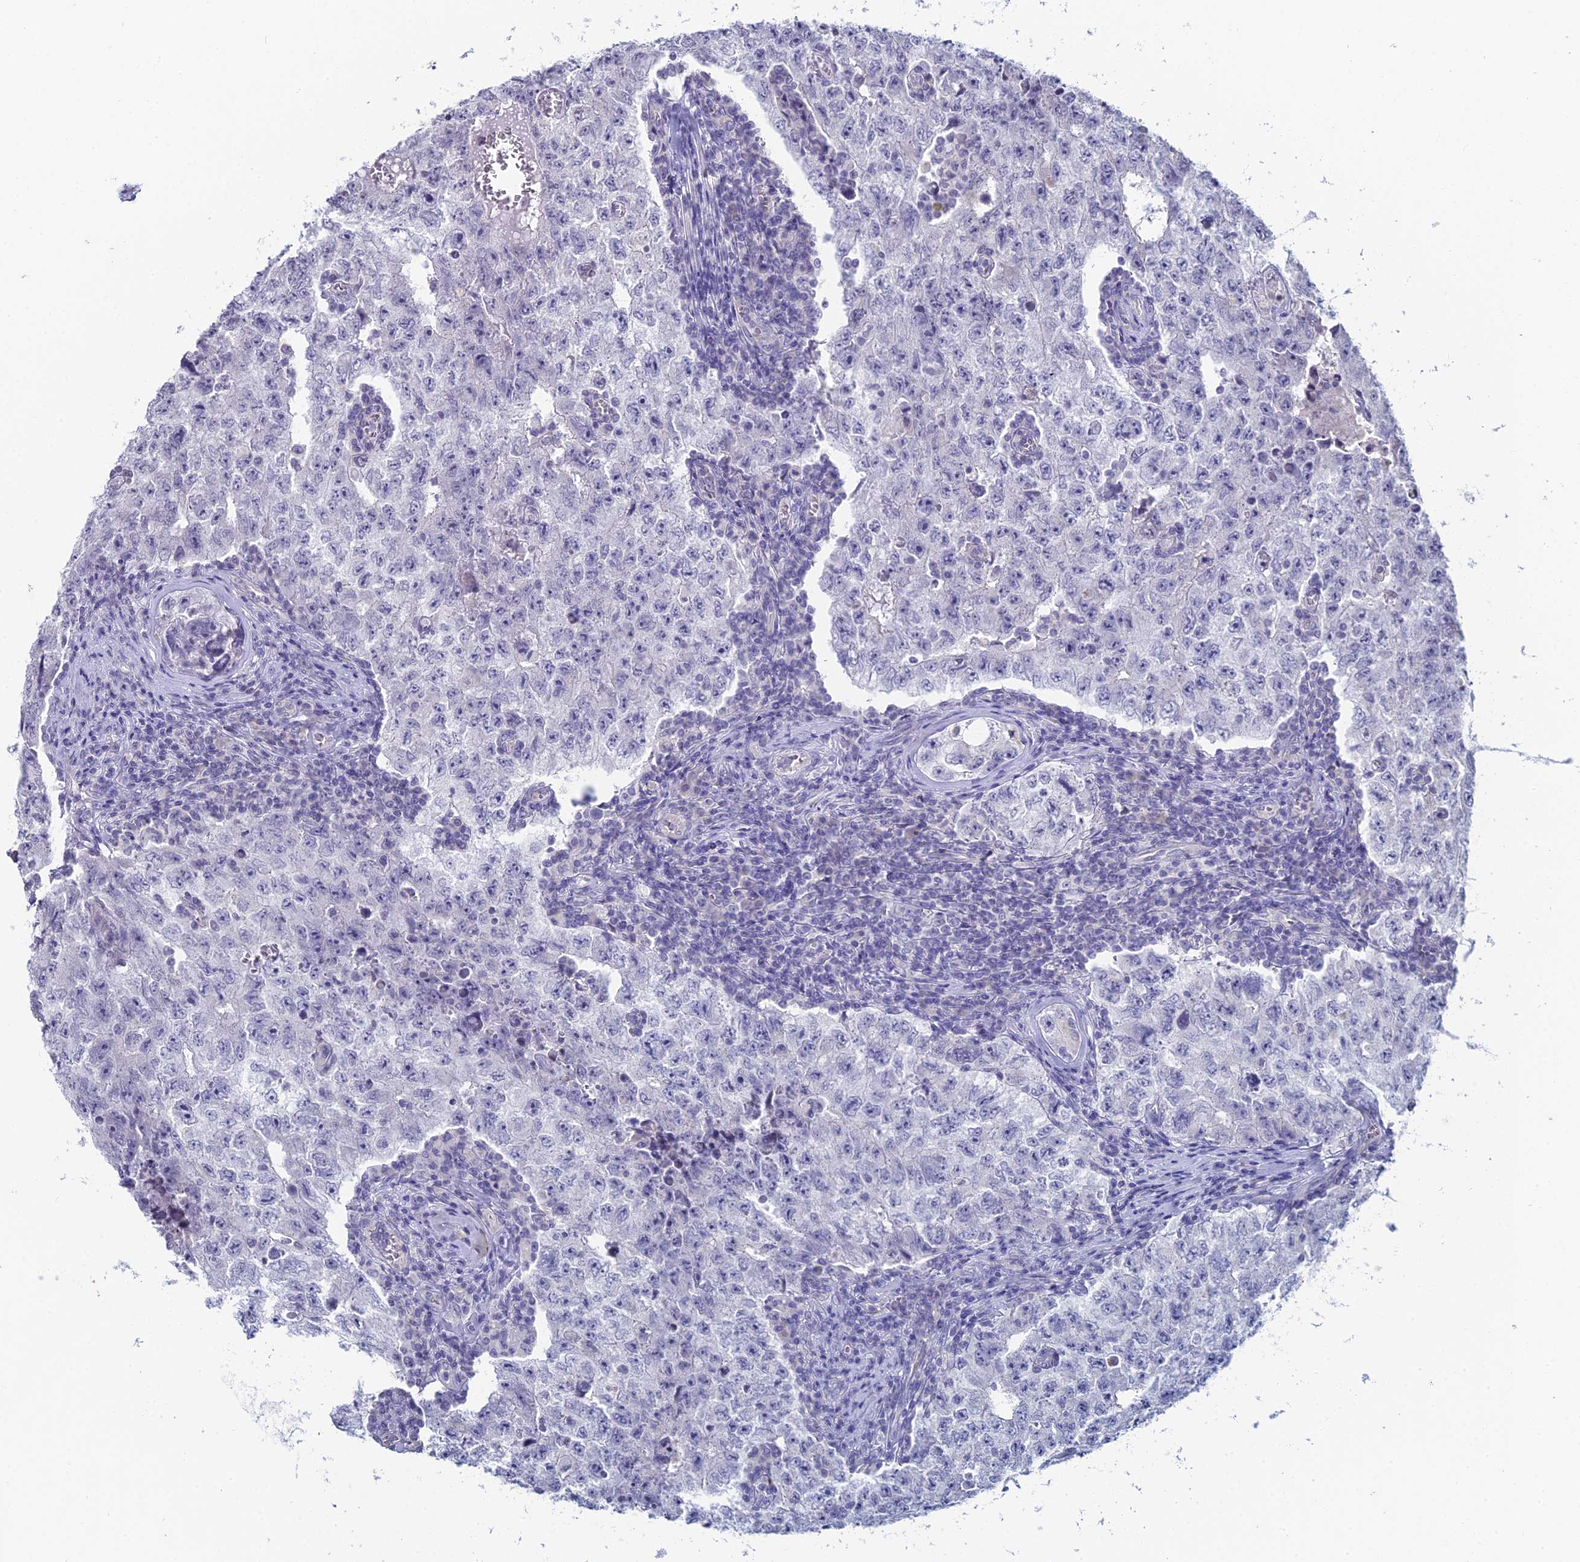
{"staining": {"intensity": "negative", "quantity": "none", "location": "none"}, "tissue": "testis cancer", "cell_type": "Tumor cells", "image_type": "cancer", "snomed": [{"axis": "morphology", "description": "Carcinoma, Embryonal, NOS"}, {"axis": "topography", "description": "Testis"}], "caption": "A micrograph of testis cancer (embryonal carcinoma) stained for a protein shows no brown staining in tumor cells.", "gene": "PRR22", "patient": {"sex": "male", "age": 17}}